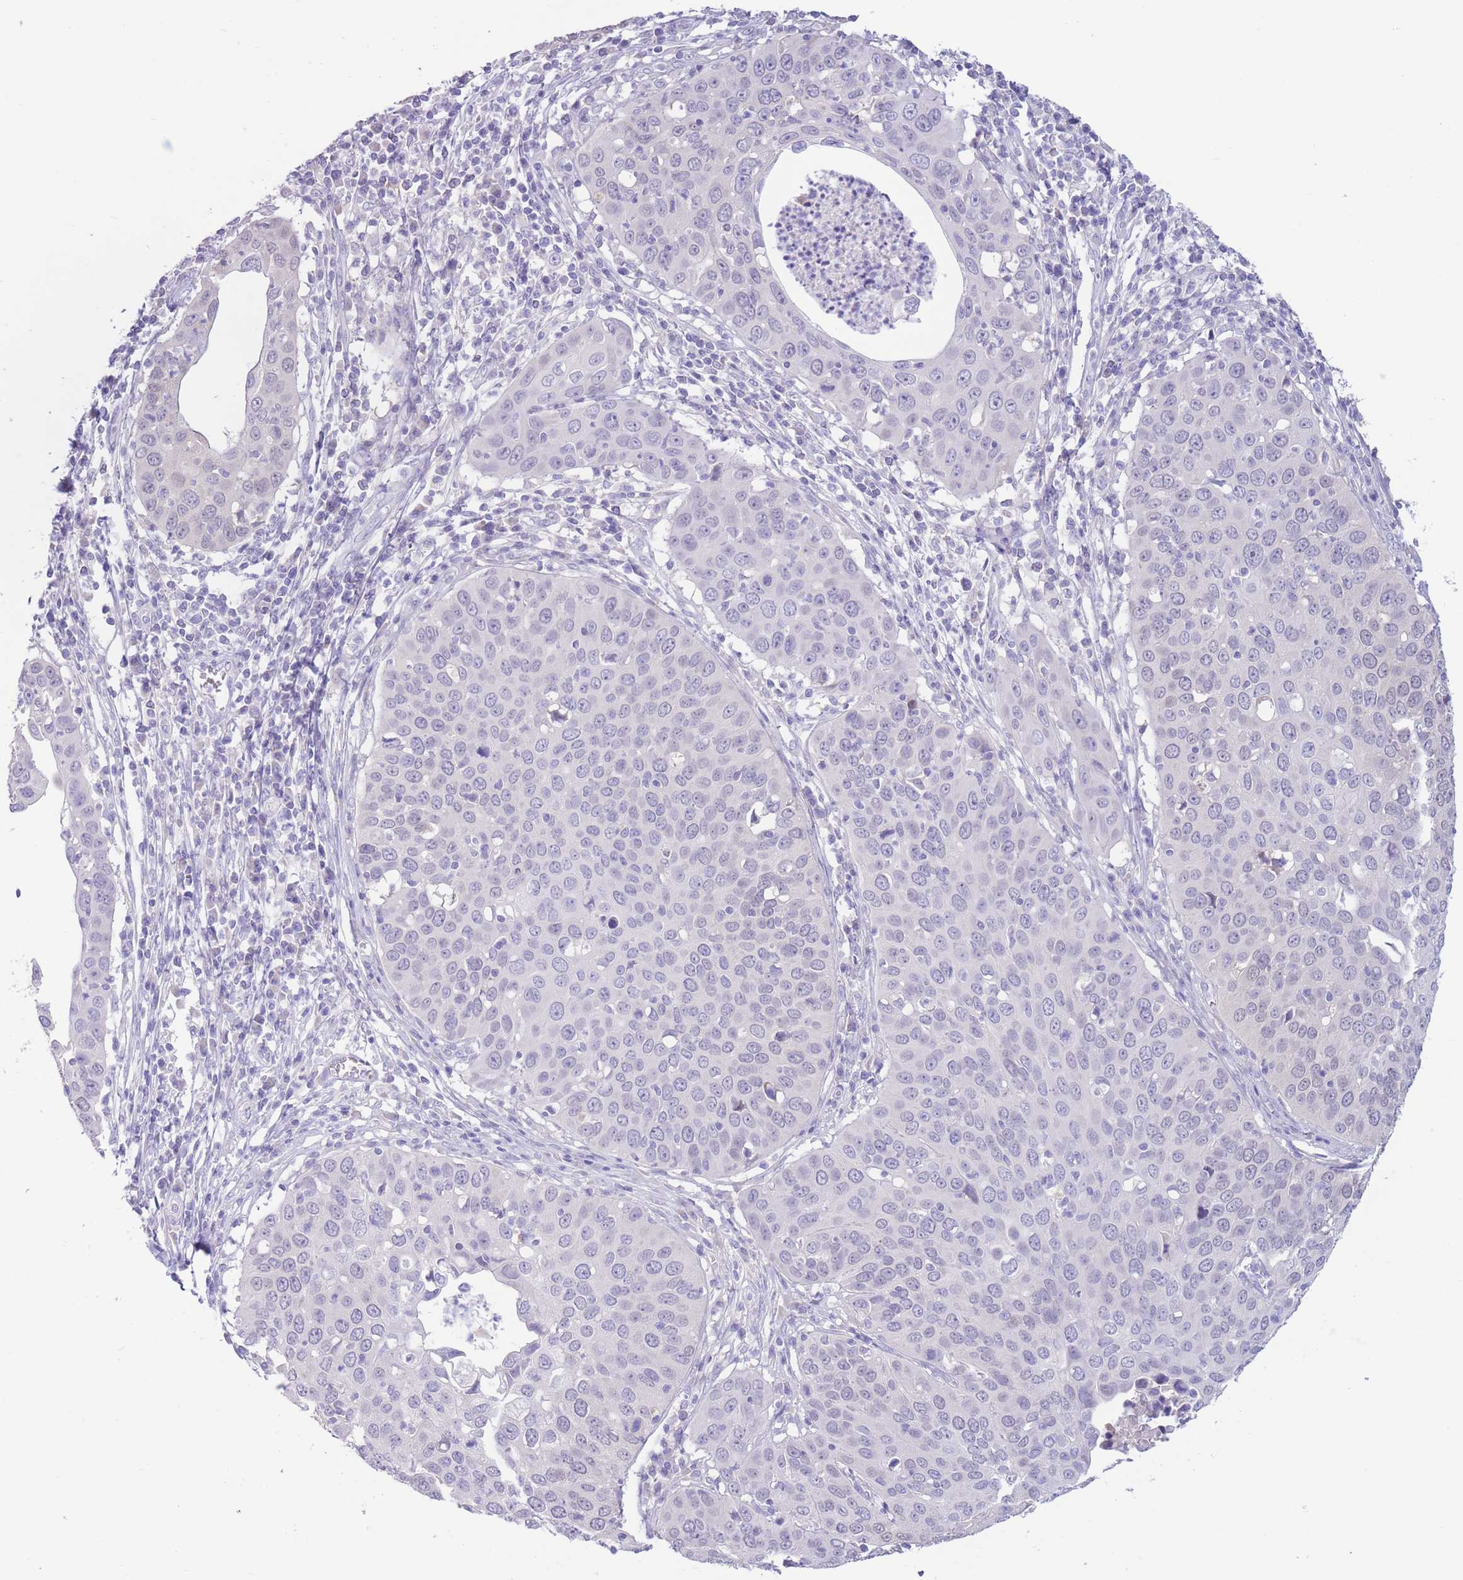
{"staining": {"intensity": "negative", "quantity": "none", "location": "none"}, "tissue": "cervical cancer", "cell_type": "Tumor cells", "image_type": "cancer", "snomed": [{"axis": "morphology", "description": "Squamous cell carcinoma, NOS"}, {"axis": "topography", "description": "Cervix"}], "caption": "High magnification brightfield microscopy of cervical cancer stained with DAB (3,3'-diaminobenzidine) (brown) and counterstained with hematoxylin (blue): tumor cells show no significant staining.", "gene": "FAH", "patient": {"sex": "female", "age": 36}}